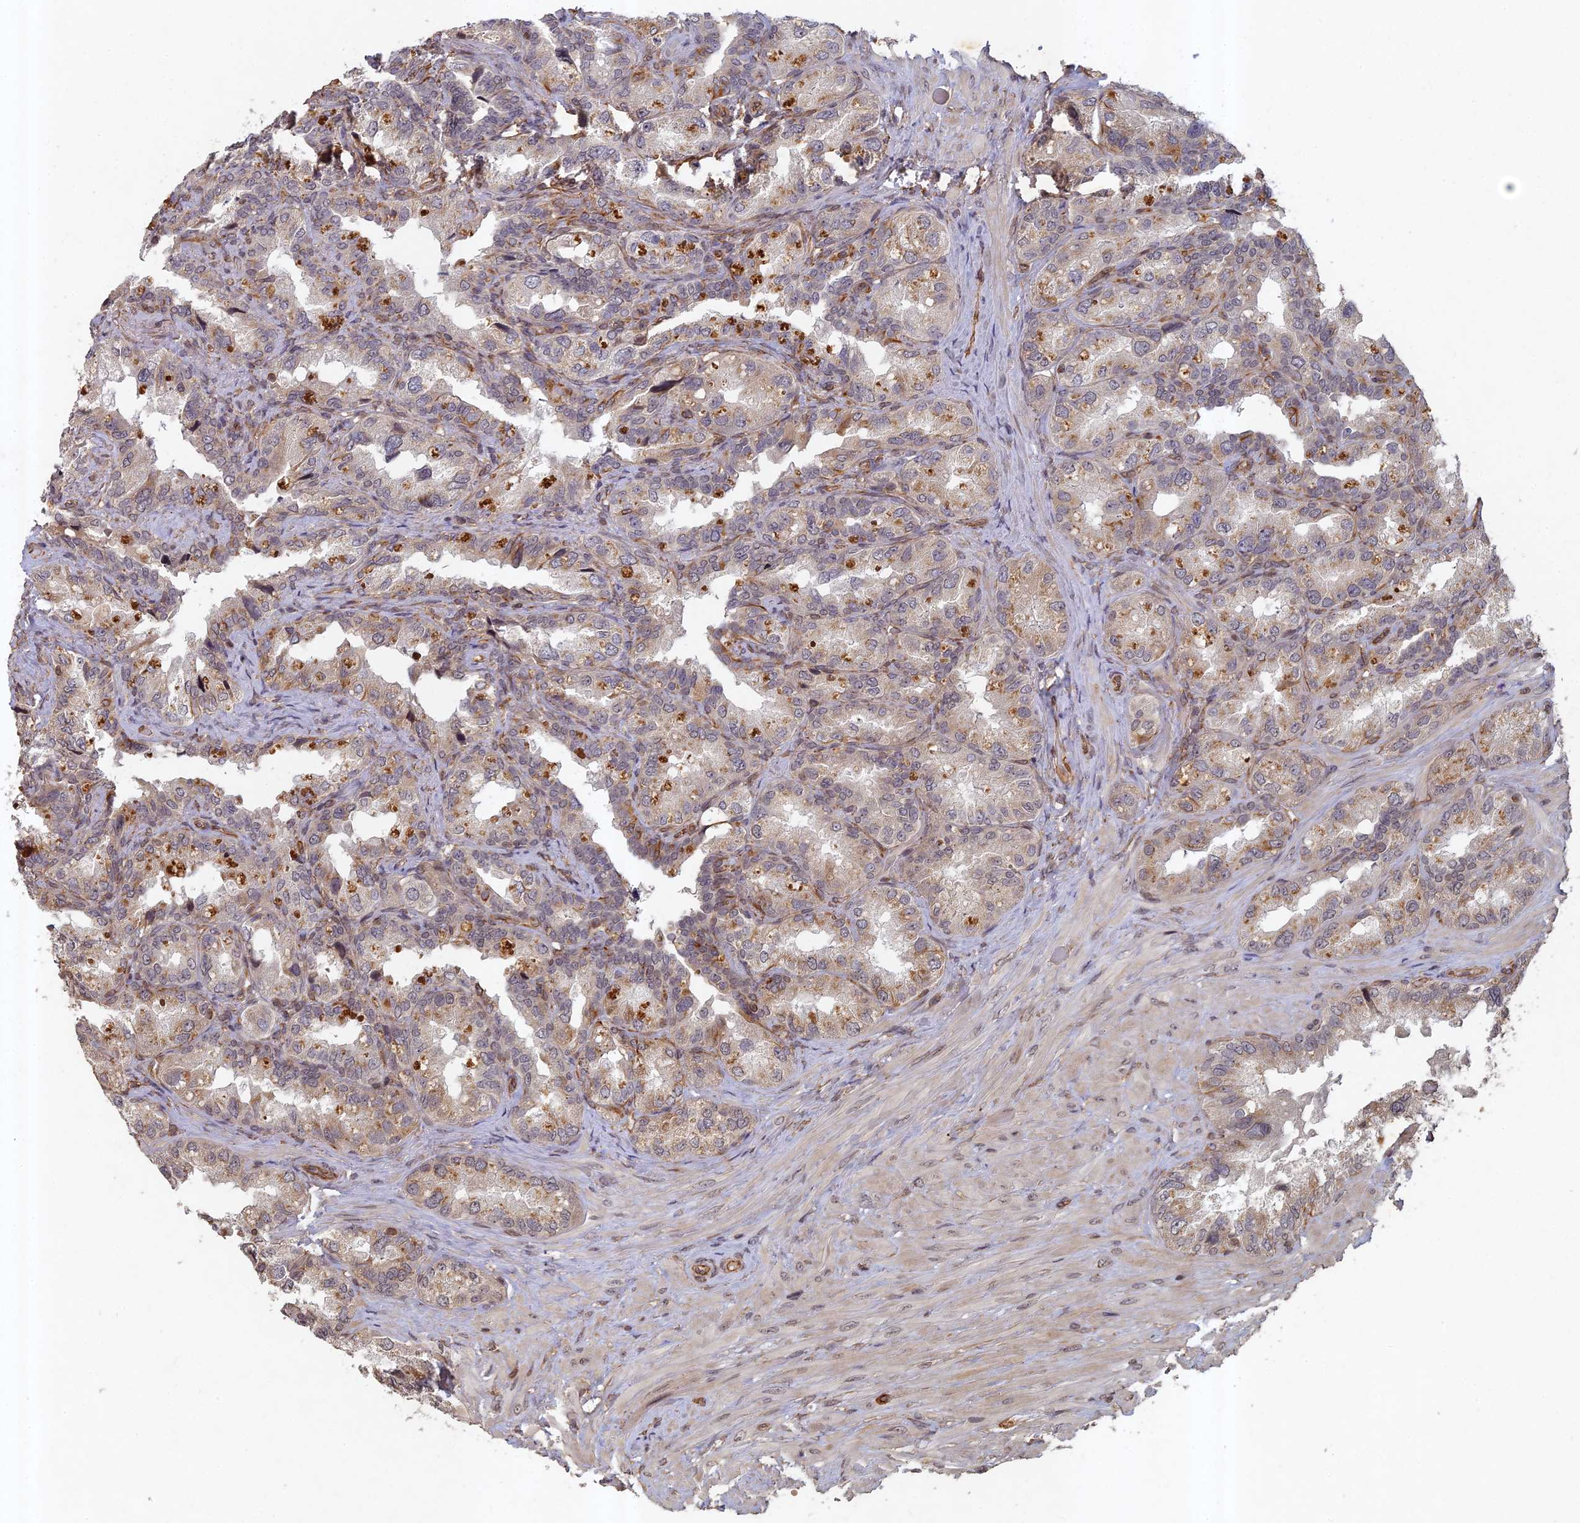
{"staining": {"intensity": "weak", "quantity": "<25%", "location": "cytoplasmic/membranous"}, "tissue": "seminal vesicle", "cell_type": "Glandular cells", "image_type": "normal", "snomed": [{"axis": "morphology", "description": "Normal tissue, NOS"}, {"axis": "topography", "description": "Seminal veicle"}, {"axis": "topography", "description": "Peripheral nerve tissue"}], "caption": "Protein analysis of unremarkable seminal vesicle demonstrates no significant expression in glandular cells.", "gene": "ABCB10", "patient": {"sex": "male", "age": 67}}